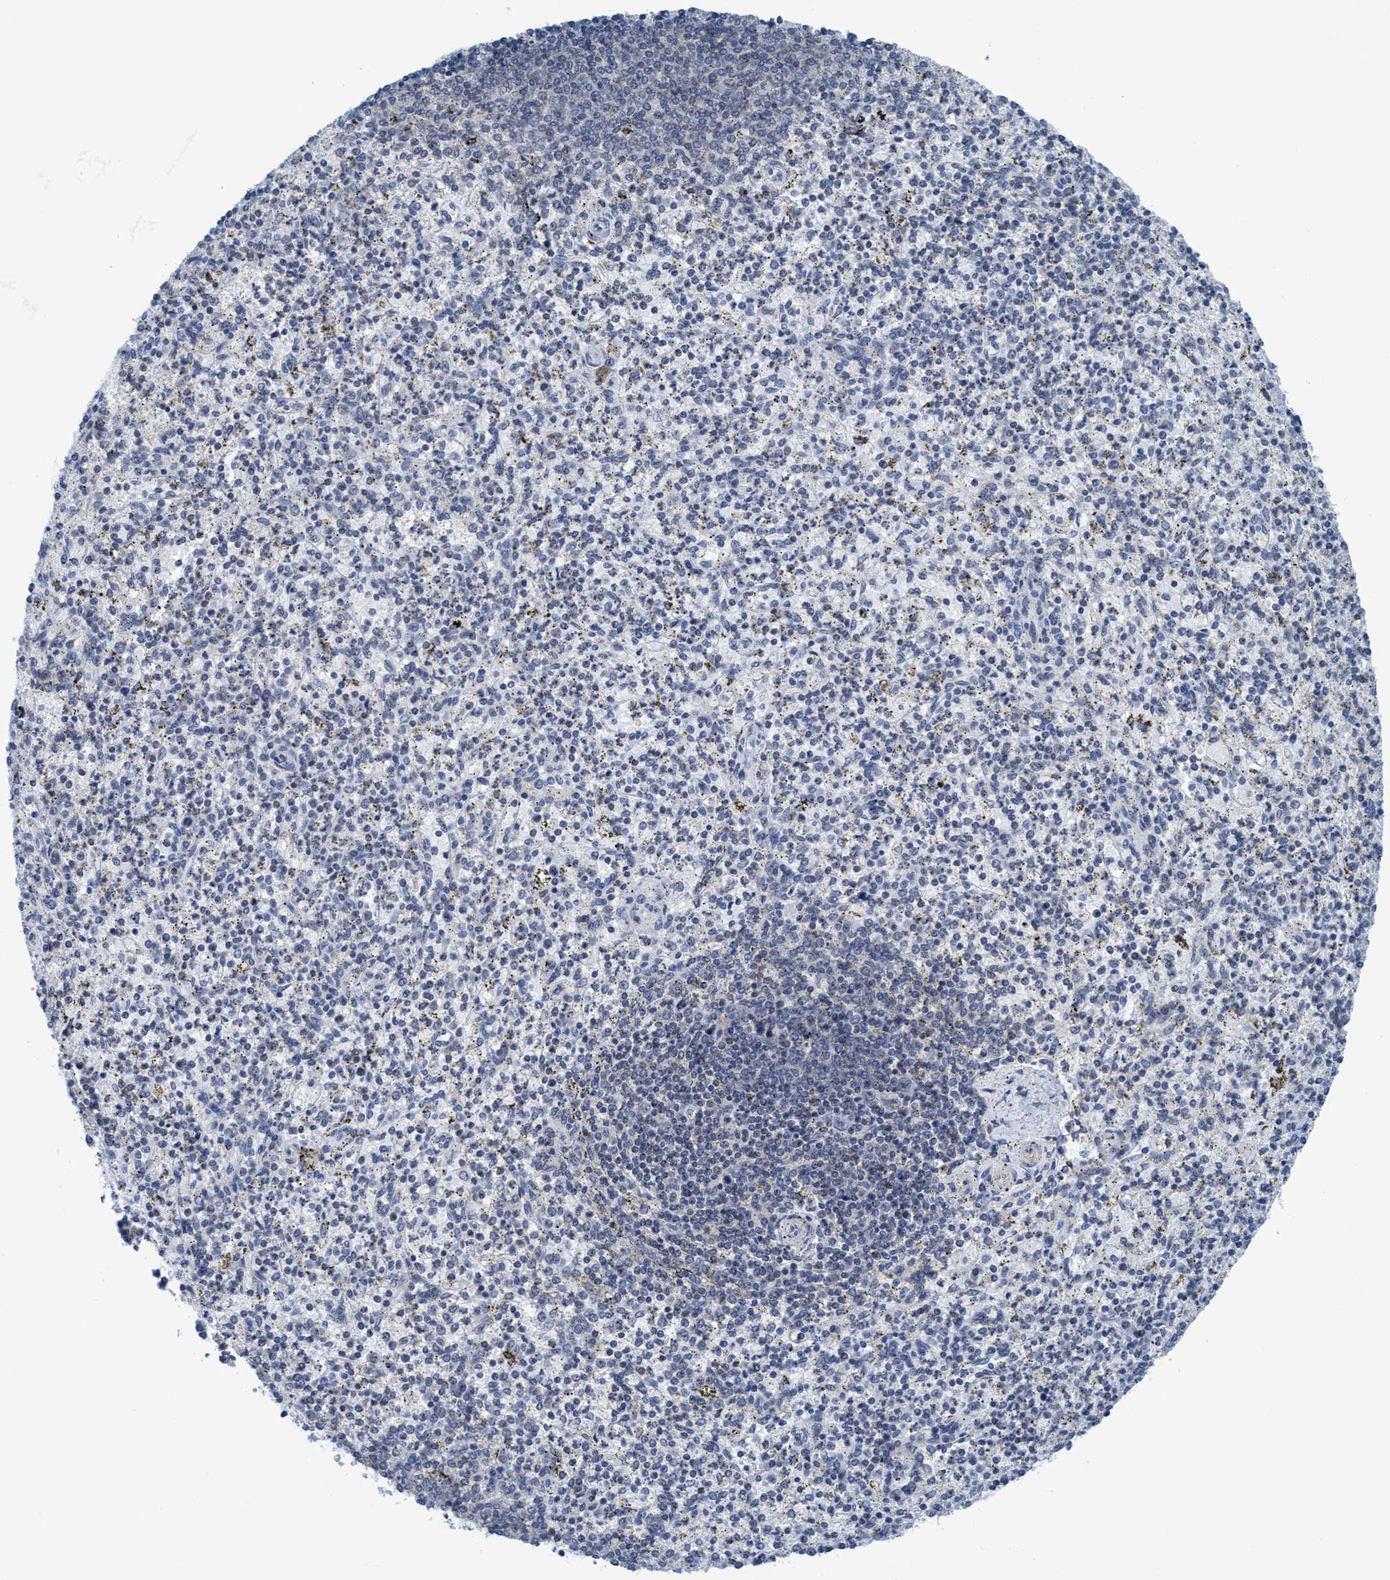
{"staining": {"intensity": "negative", "quantity": "none", "location": "none"}, "tissue": "spleen", "cell_type": "Cells in red pulp", "image_type": "normal", "snomed": [{"axis": "morphology", "description": "Normal tissue, NOS"}, {"axis": "topography", "description": "Spleen"}], "caption": "IHC micrograph of unremarkable spleen: spleen stained with DAB exhibits no significant protein expression in cells in red pulp. (Immunohistochemistry (ihc), brightfield microscopy, high magnification).", "gene": "DNAI1", "patient": {"sex": "male", "age": 72}}